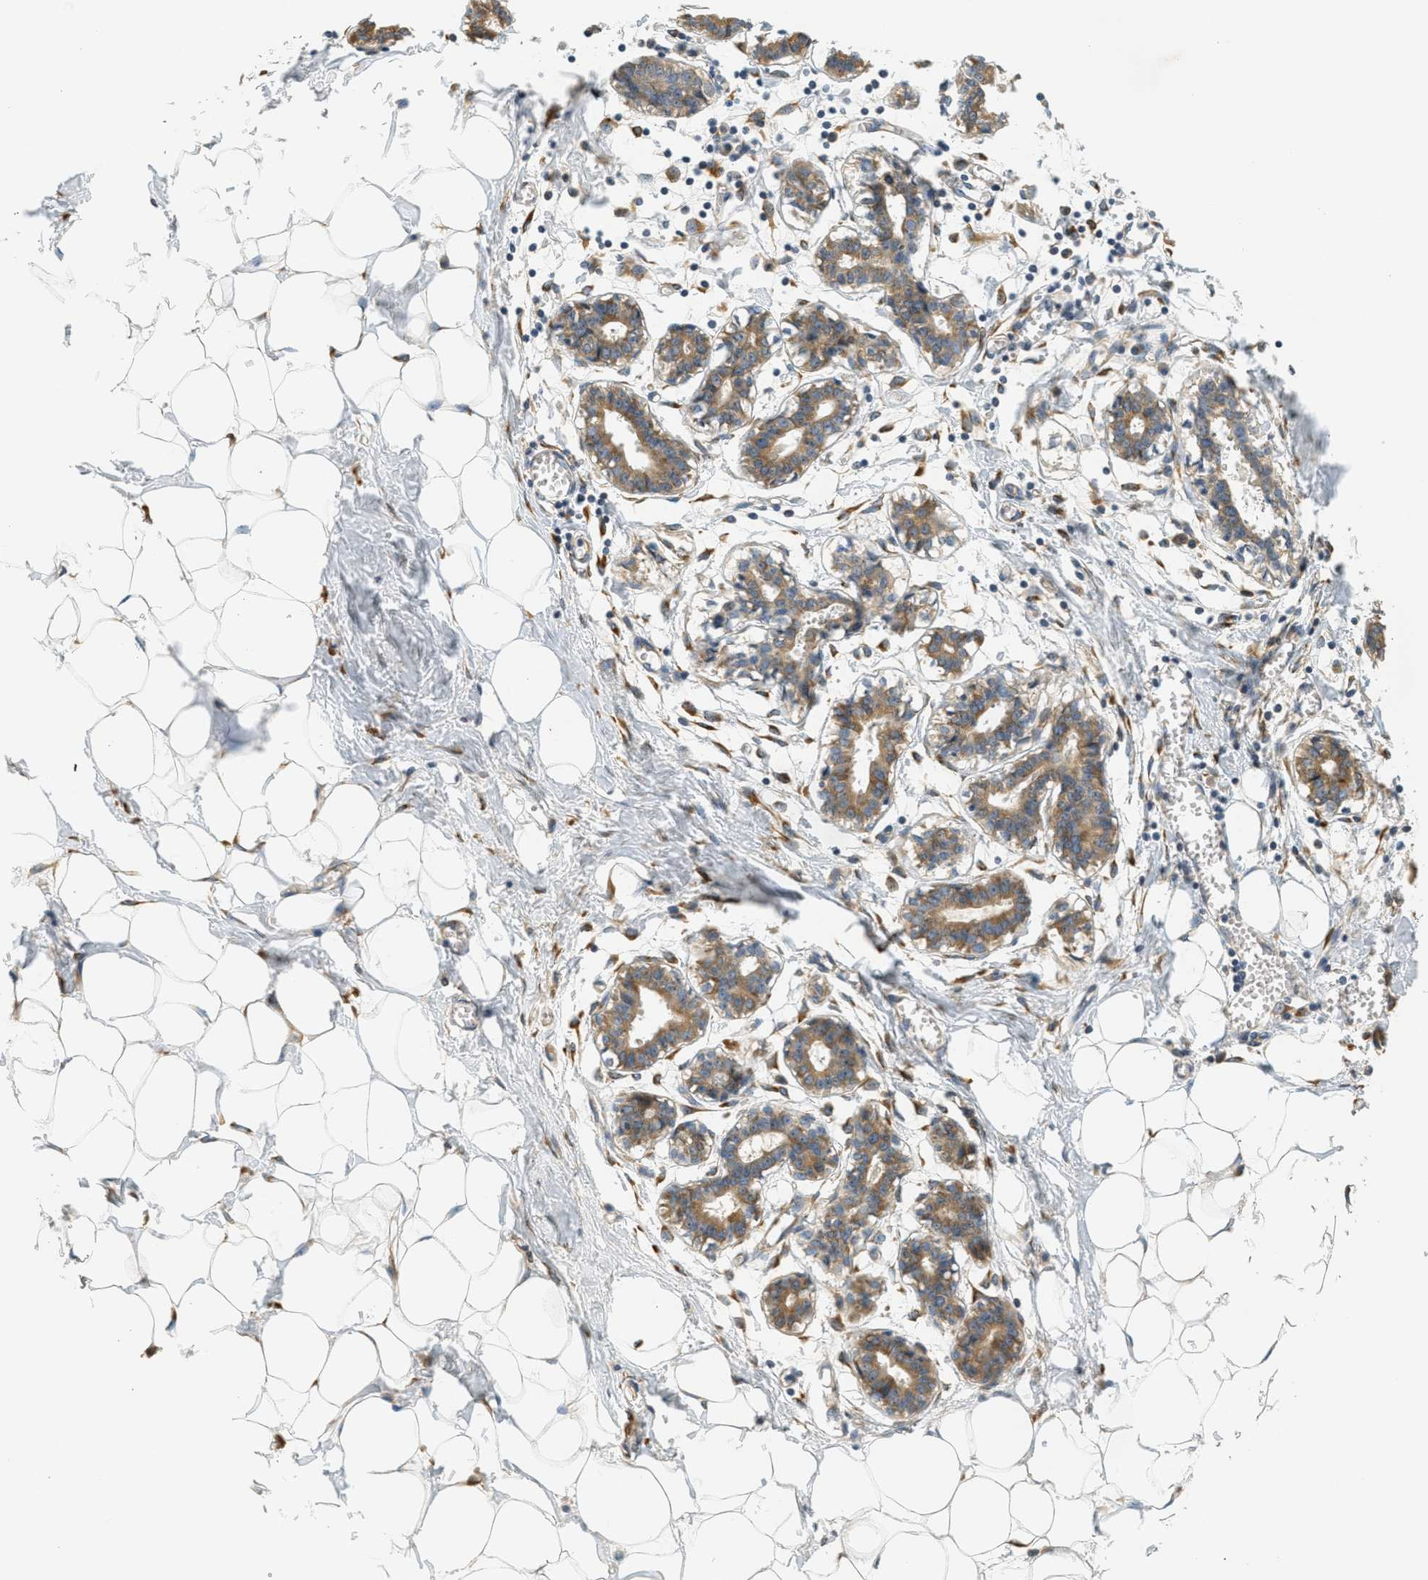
{"staining": {"intensity": "negative", "quantity": "none", "location": "none"}, "tissue": "breast", "cell_type": "Adipocytes", "image_type": "normal", "snomed": [{"axis": "morphology", "description": "Normal tissue, NOS"}, {"axis": "topography", "description": "Breast"}], "caption": "Photomicrograph shows no significant protein positivity in adipocytes of unremarkable breast. Brightfield microscopy of immunohistochemistry stained with DAB (brown) and hematoxylin (blue), captured at high magnification.", "gene": "PDK1", "patient": {"sex": "female", "age": 27}}